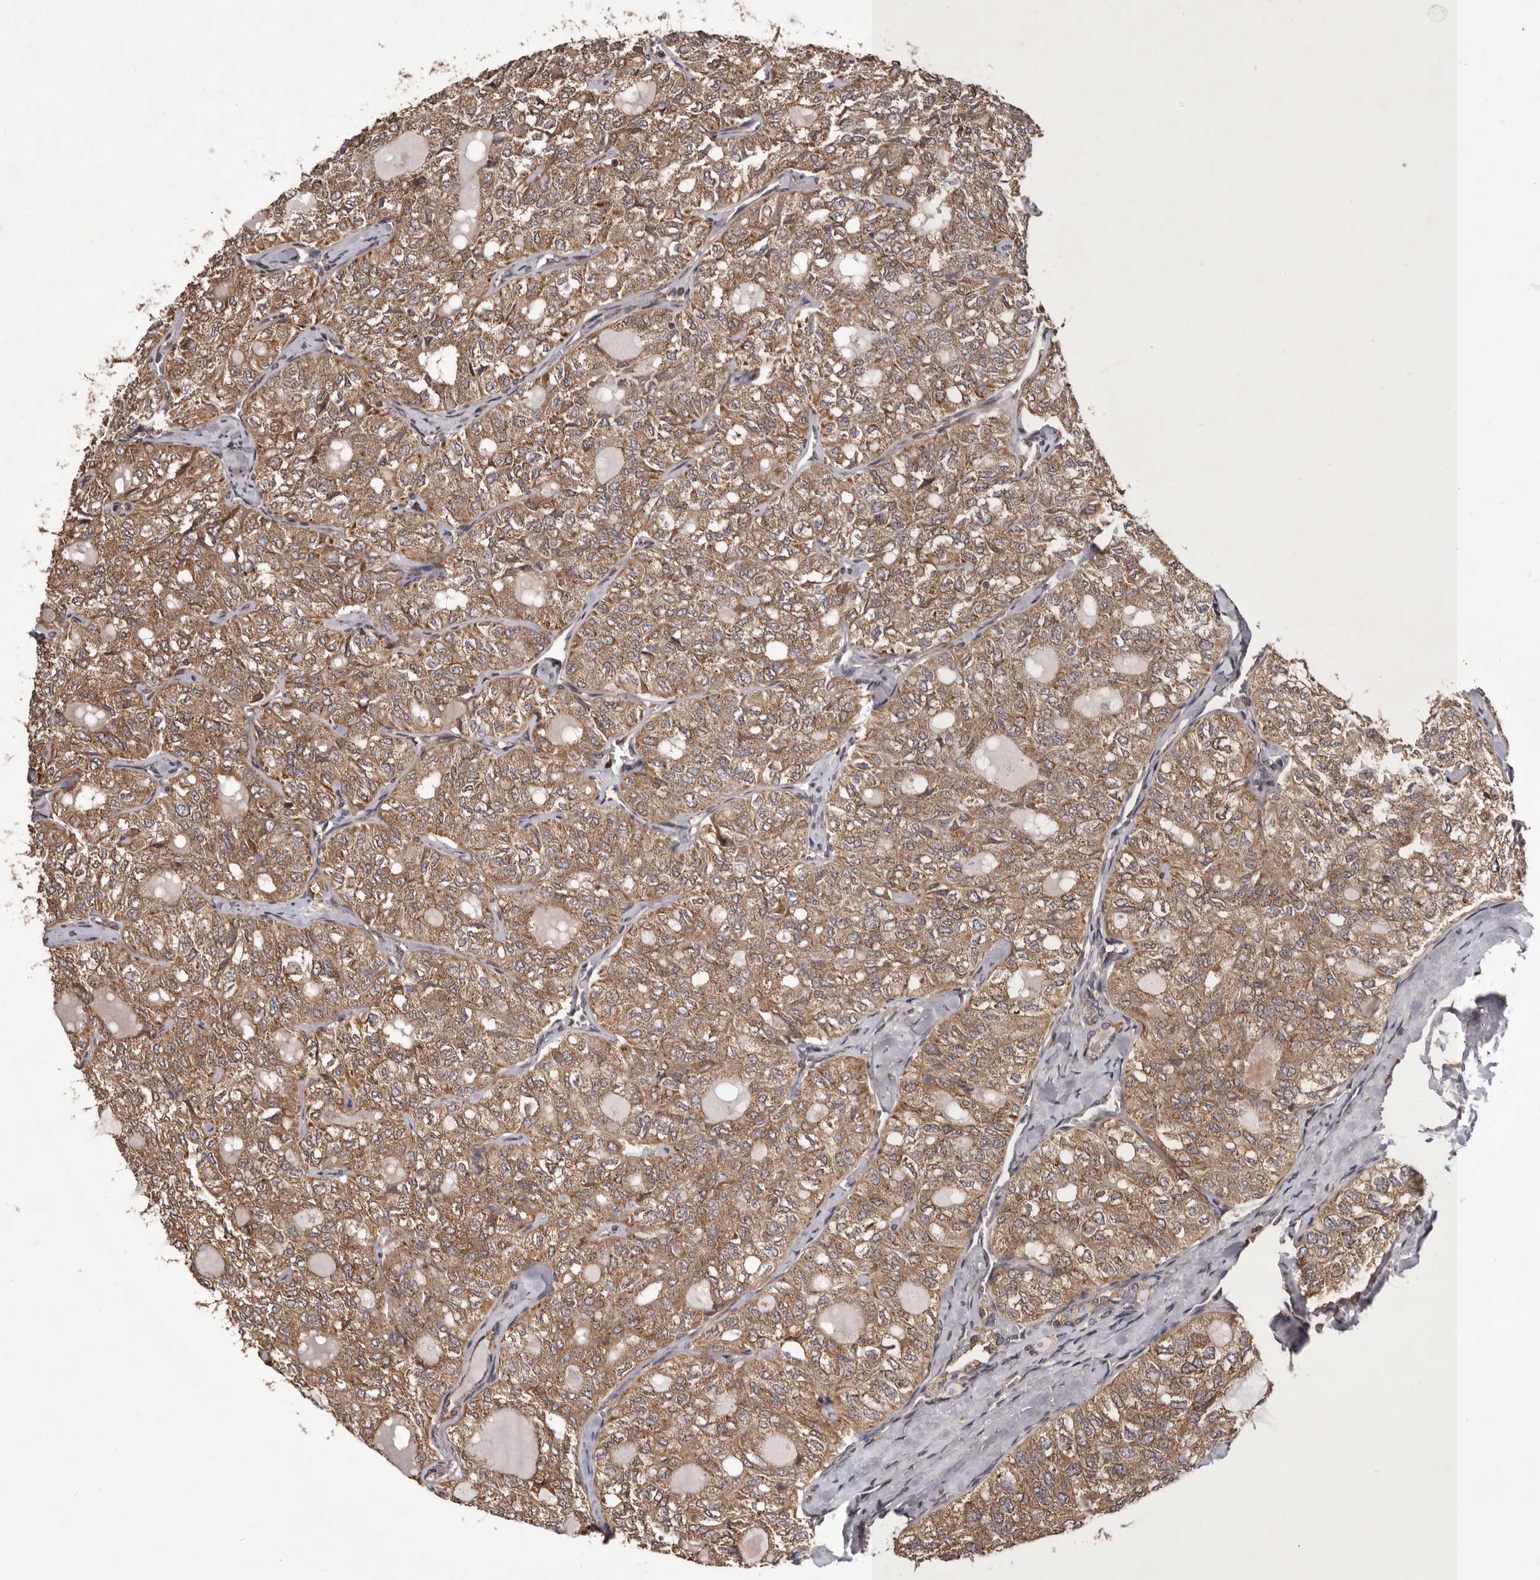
{"staining": {"intensity": "moderate", "quantity": ">75%", "location": "cytoplasmic/membranous"}, "tissue": "thyroid cancer", "cell_type": "Tumor cells", "image_type": "cancer", "snomed": [{"axis": "morphology", "description": "Follicular adenoma carcinoma, NOS"}, {"axis": "topography", "description": "Thyroid gland"}], "caption": "IHC photomicrograph of neoplastic tissue: human thyroid follicular adenoma carcinoma stained using immunohistochemistry shows medium levels of moderate protein expression localized specifically in the cytoplasmic/membranous of tumor cells, appearing as a cytoplasmic/membranous brown color.", "gene": "GADD45B", "patient": {"sex": "male", "age": 75}}